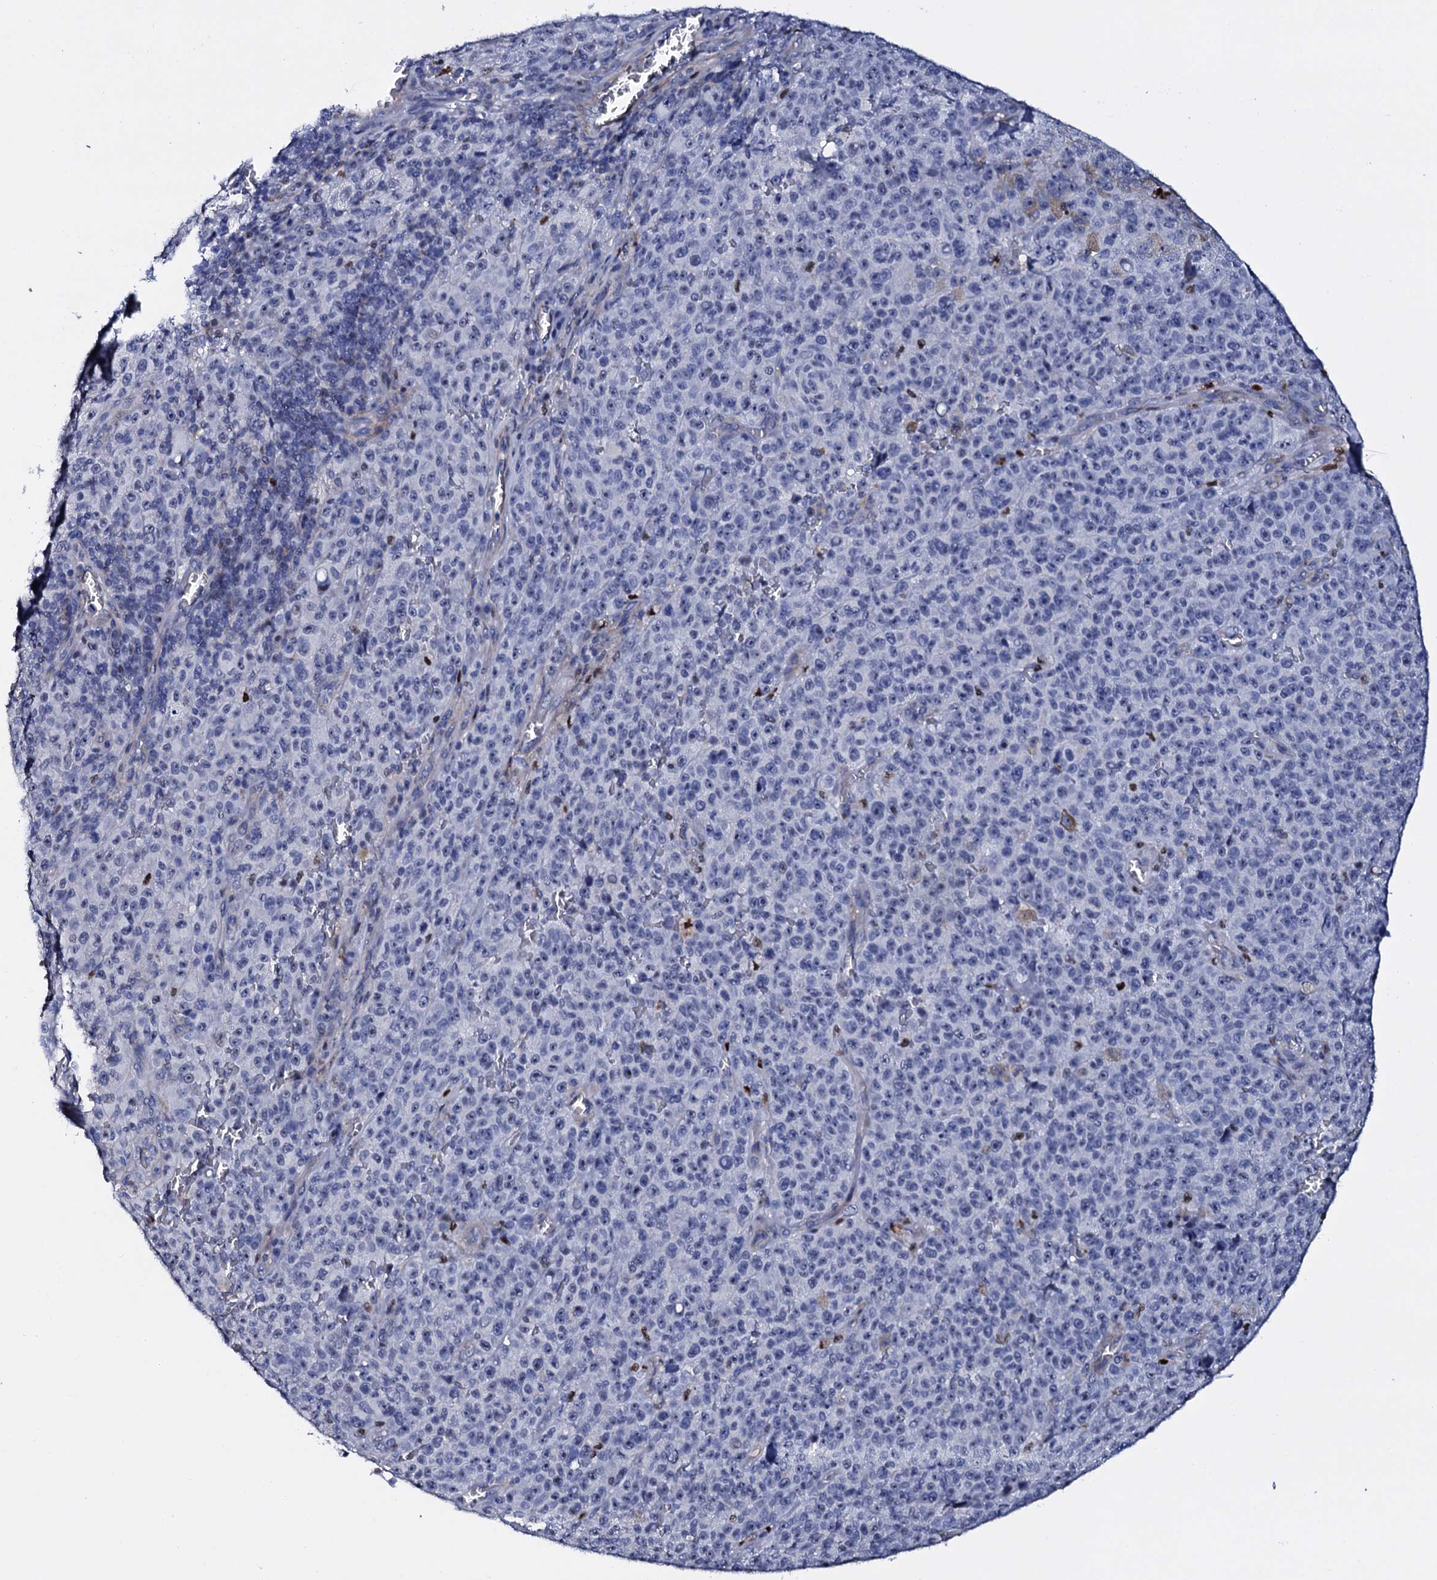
{"staining": {"intensity": "negative", "quantity": "none", "location": "none"}, "tissue": "melanoma", "cell_type": "Tumor cells", "image_type": "cancer", "snomed": [{"axis": "morphology", "description": "Malignant melanoma, NOS"}, {"axis": "topography", "description": "Skin"}], "caption": "A histopathology image of human melanoma is negative for staining in tumor cells. (DAB IHC with hematoxylin counter stain).", "gene": "NPM2", "patient": {"sex": "female", "age": 82}}